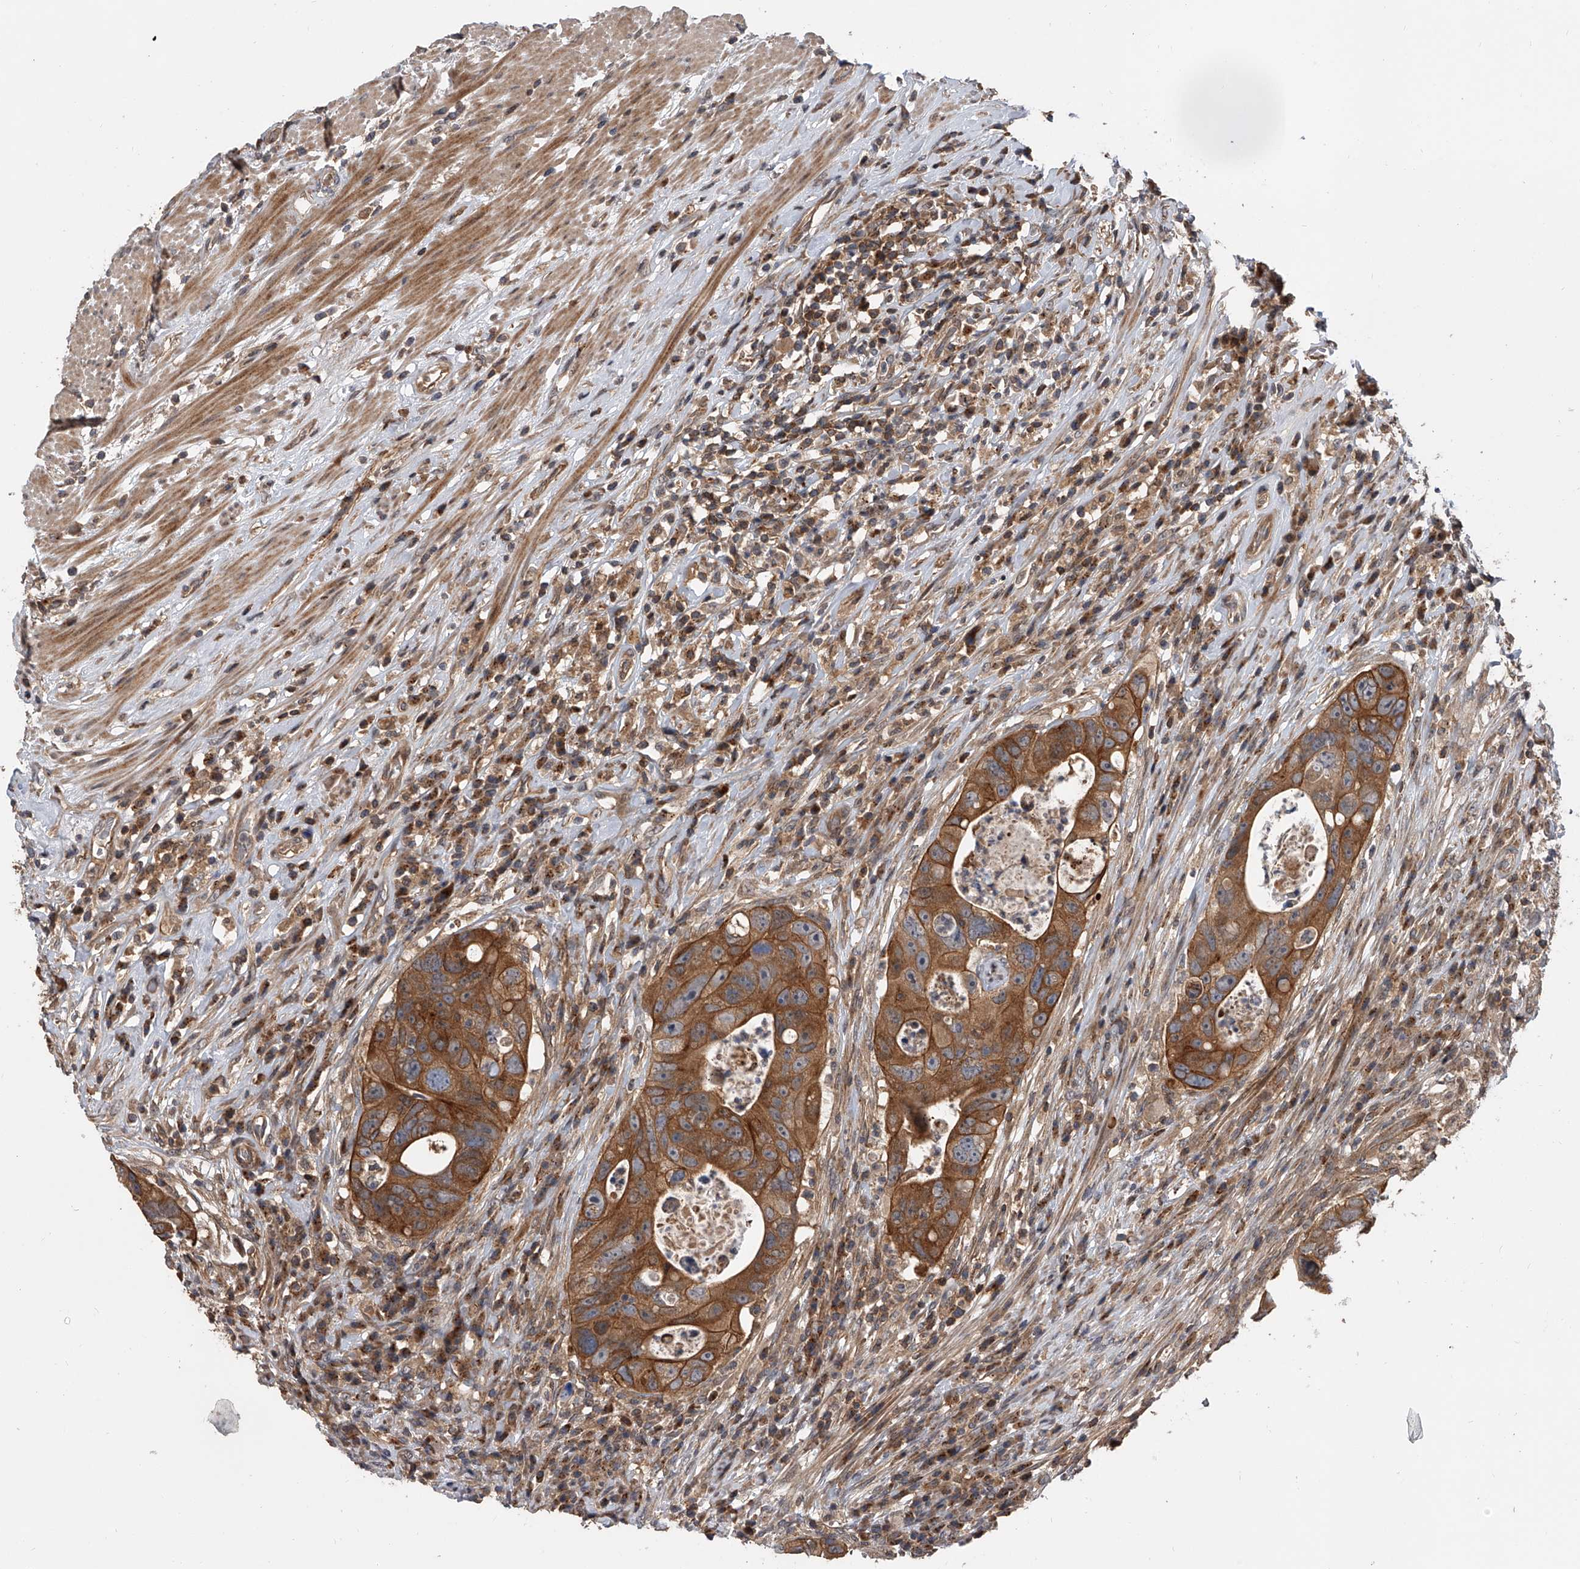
{"staining": {"intensity": "strong", "quantity": ">75%", "location": "cytoplasmic/membranous"}, "tissue": "colorectal cancer", "cell_type": "Tumor cells", "image_type": "cancer", "snomed": [{"axis": "morphology", "description": "Adenocarcinoma, NOS"}, {"axis": "topography", "description": "Rectum"}], "caption": "This is a histology image of IHC staining of colorectal adenocarcinoma, which shows strong expression in the cytoplasmic/membranous of tumor cells.", "gene": "USP47", "patient": {"sex": "male", "age": 59}}